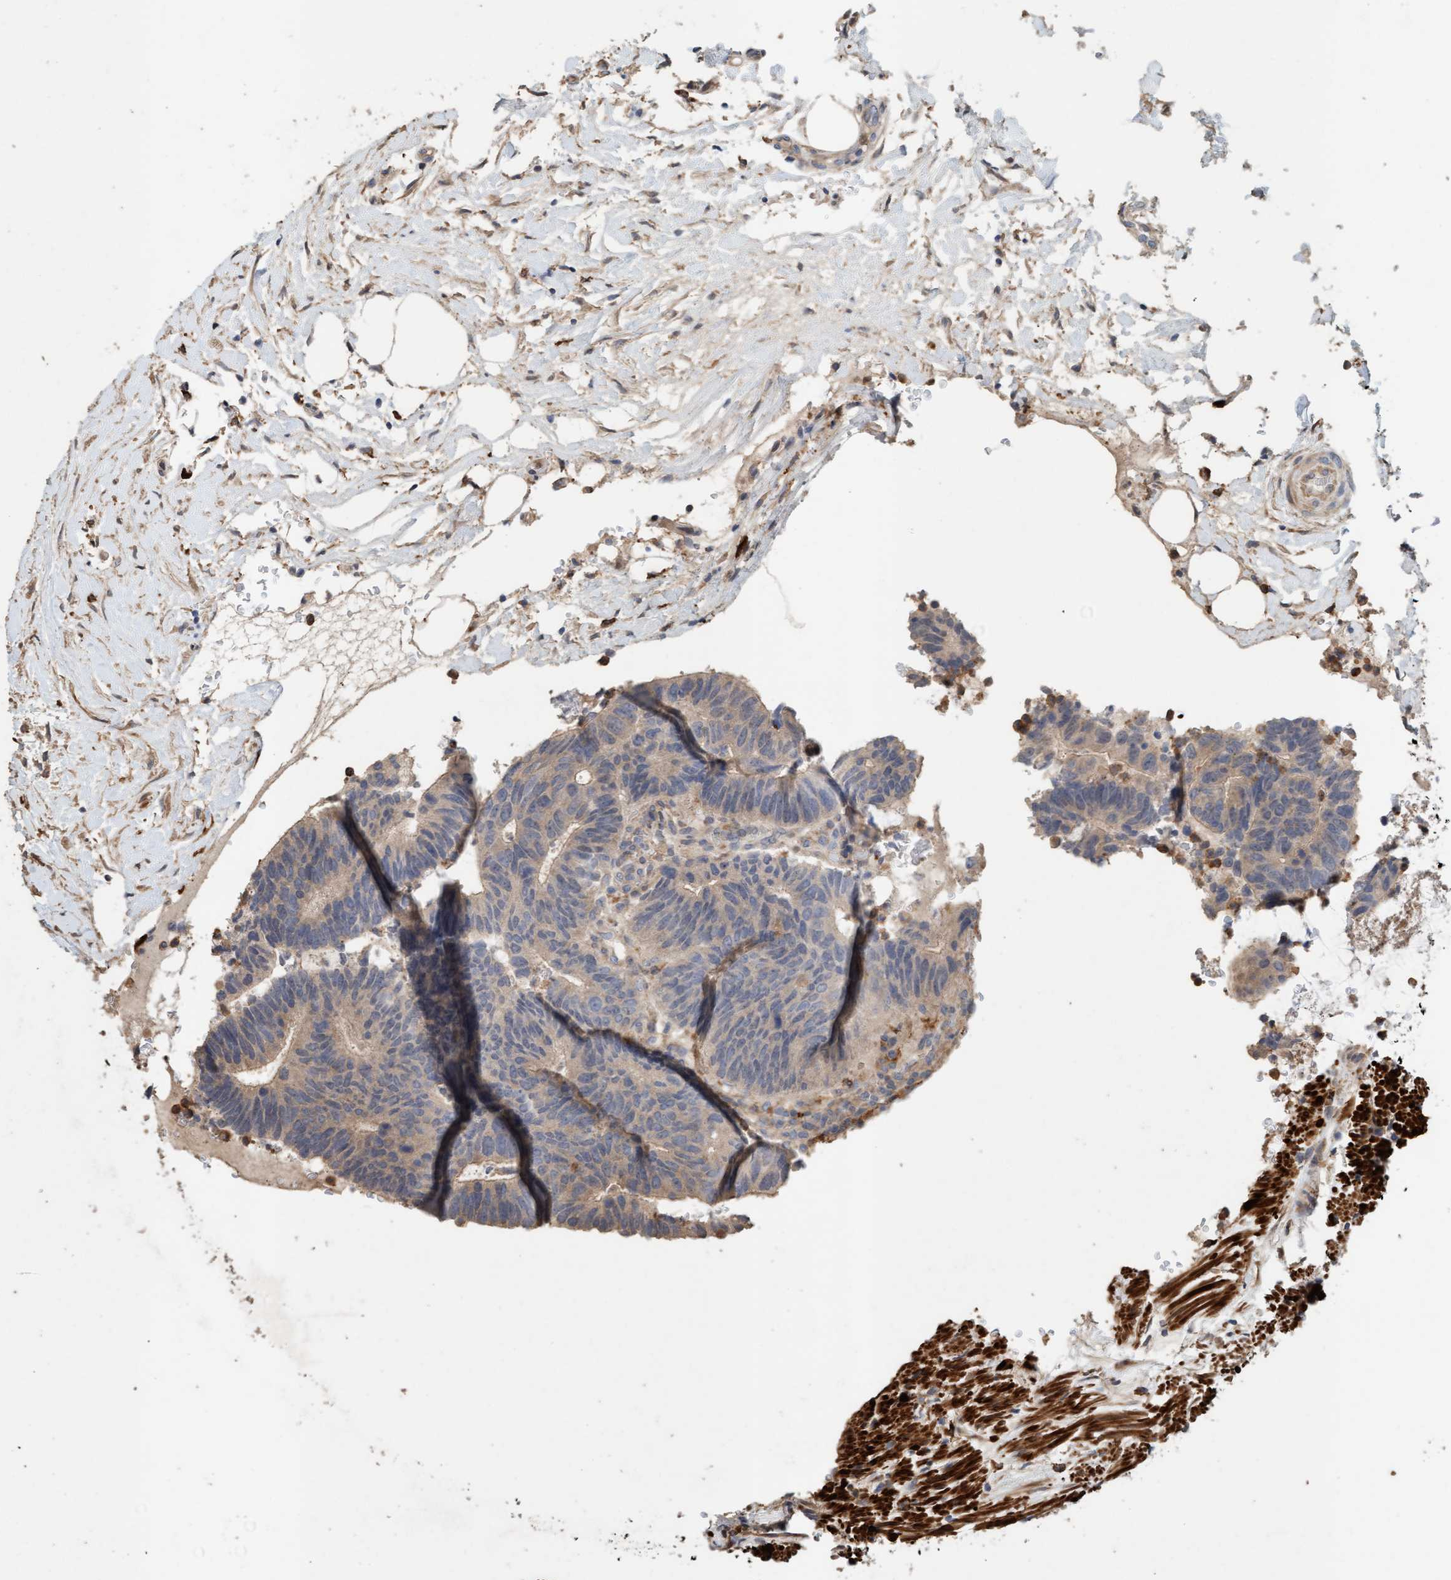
{"staining": {"intensity": "weak", "quantity": "<25%", "location": "cytoplasmic/membranous"}, "tissue": "colorectal cancer", "cell_type": "Tumor cells", "image_type": "cancer", "snomed": [{"axis": "morphology", "description": "Adenocarcinoma, NOS"}, {"axis": "topography", "description": "Colon"}], "caption": "Immunohistochemistry (IHC) of colorectal cancer (adenocarcinoma) shows no staining in tumor cells.", "gene": "LONRF1", "patient": {"sex": "male", "age": 56}}